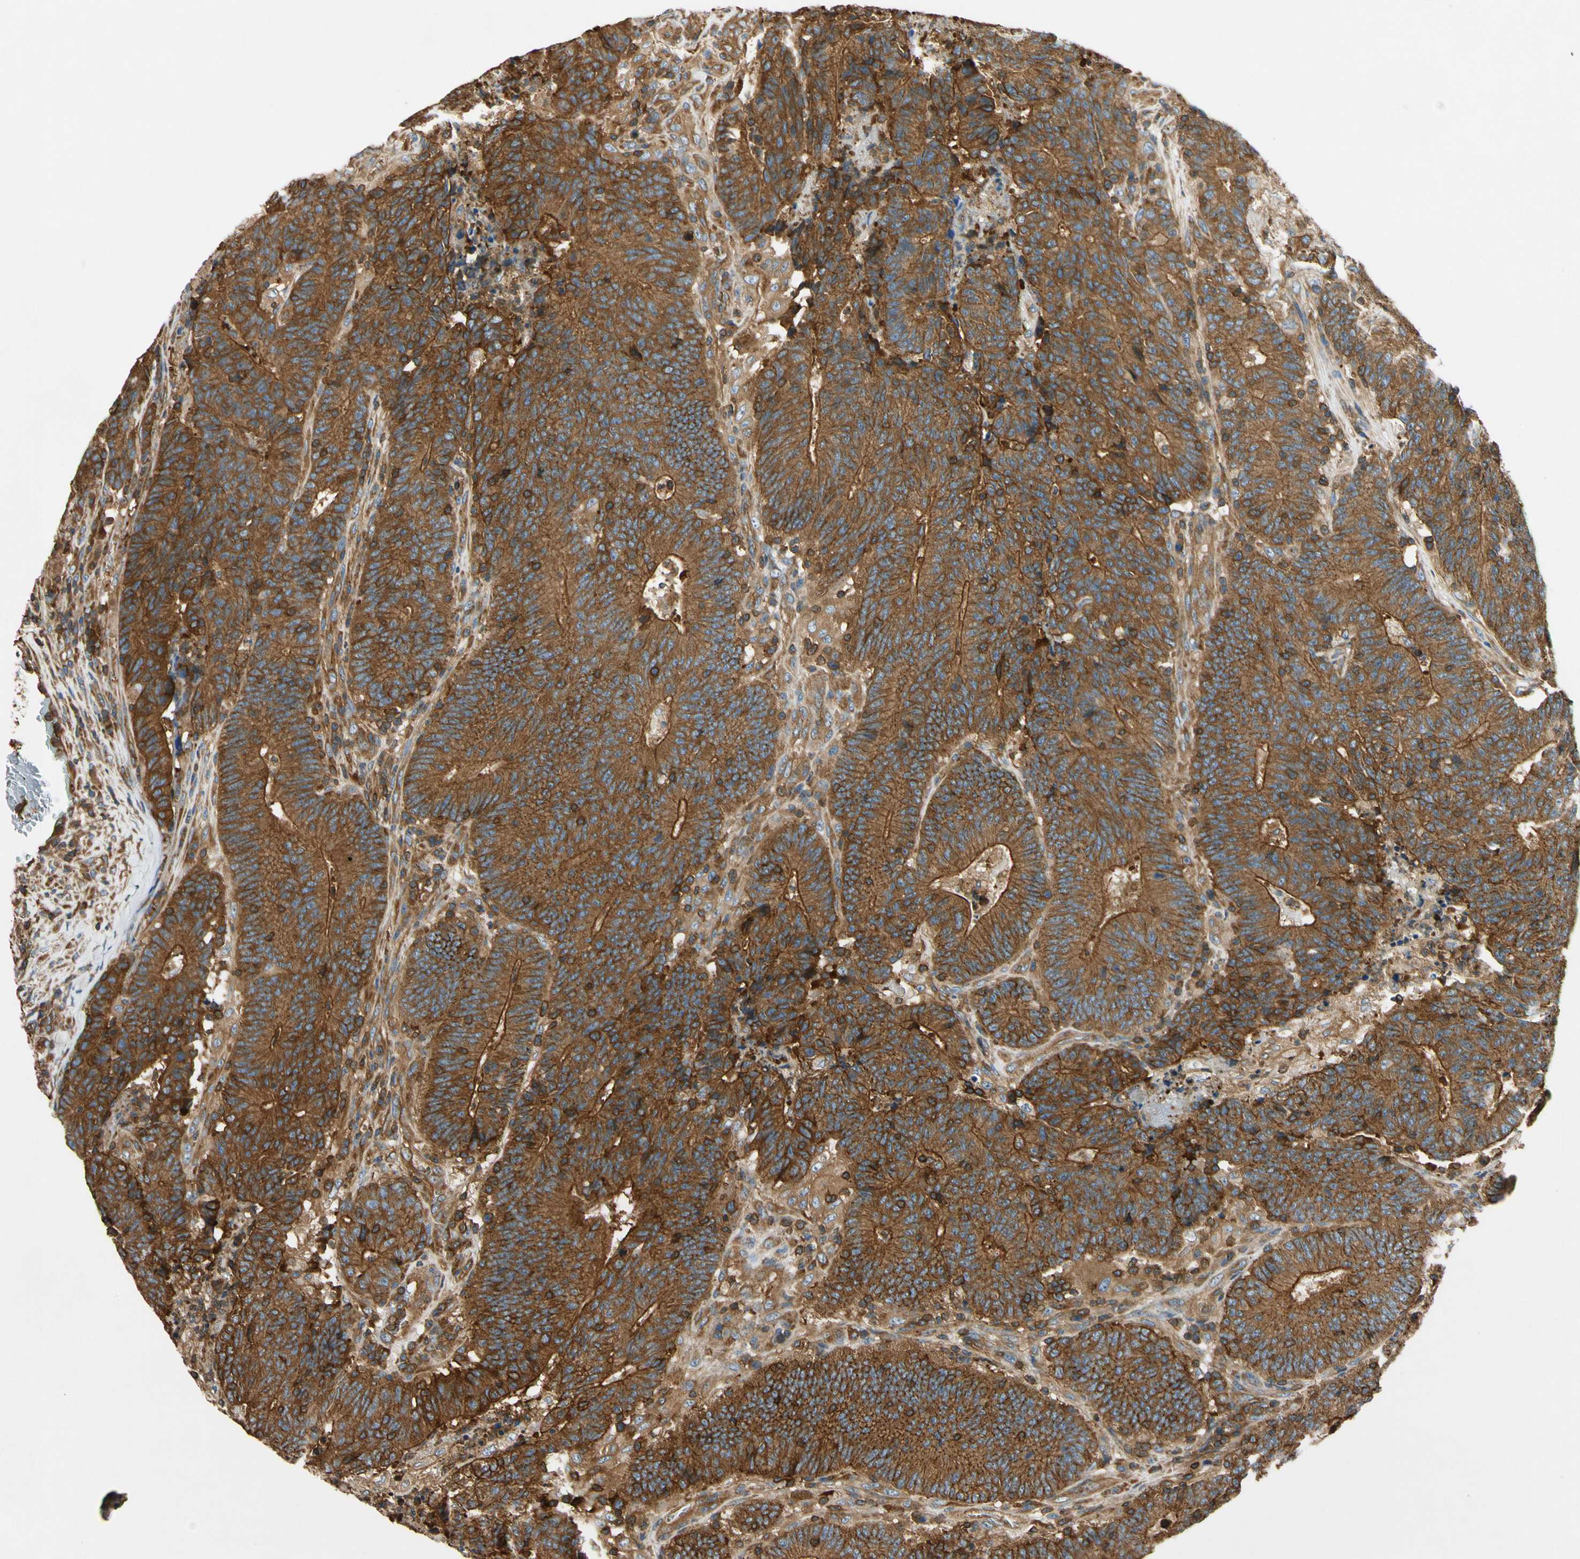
{"staining": {"intensity": "strong", "quantity": ">75%", "location": "cytoplasmic/membranous"}, "tissue": "colorectal cancer", "cell_type": "Tumor cells", "image_type": "cancer", "snomed": [{"axis": "morphology", "description": "Normal tissue, NOS"}, {"axis": "morphology", "description": "Adenocarcinoma, NOS"}, {"axis": "topography", "description": "Colon"}], "caption": "The histopathology image shows staining of adenocarcinoma (colorectal), revealing strong cytoplasmic/membranous protein positivity (brown color) within tumor cells. Nuclei are stained in blue.", "gene": "TCP11L1", "patient": {"sex": "female", "age": 75}}